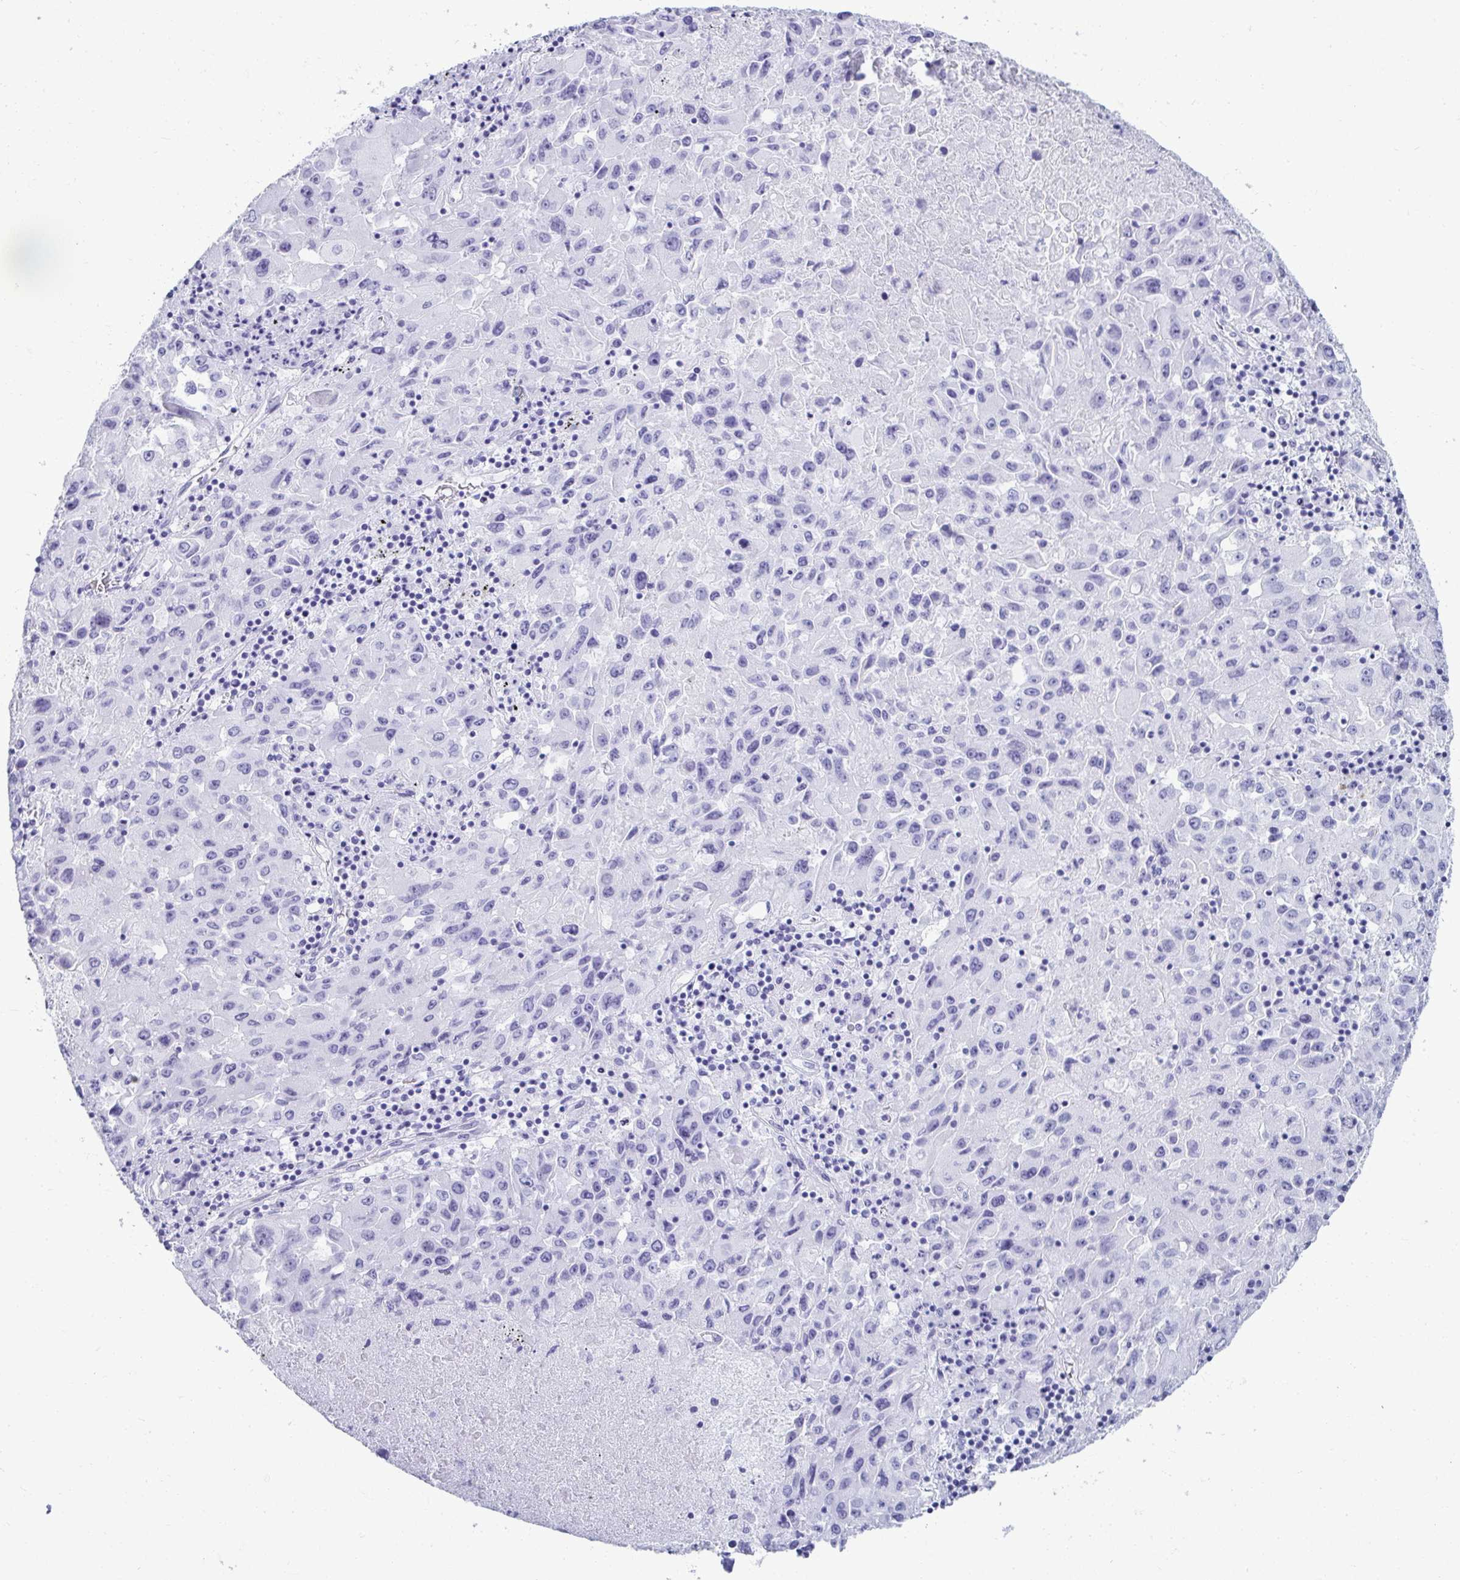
{"staining": {"intensity": "negative", "quantity": "none", "location": "none"}, "tissue": "lung cancer", "cell_type": "Tumor cells", "image_type": "cancer", "snomed": [{"axis": "morphology", "description": "Squamous cell carcinoma, NOS"}, {"axis": "topography", "description": "Lung"}], "caption": "The immunohistochemistry photomicrograph has no significant expression in tumor cells of lung cancer (squamous cell carcinoma) tissue. (DAB (3,3'-diaminobenzidine) immunohistochemistry, high magnification).", "gene": "CLGN", "patient": {"sex": "male", "age": 63}}